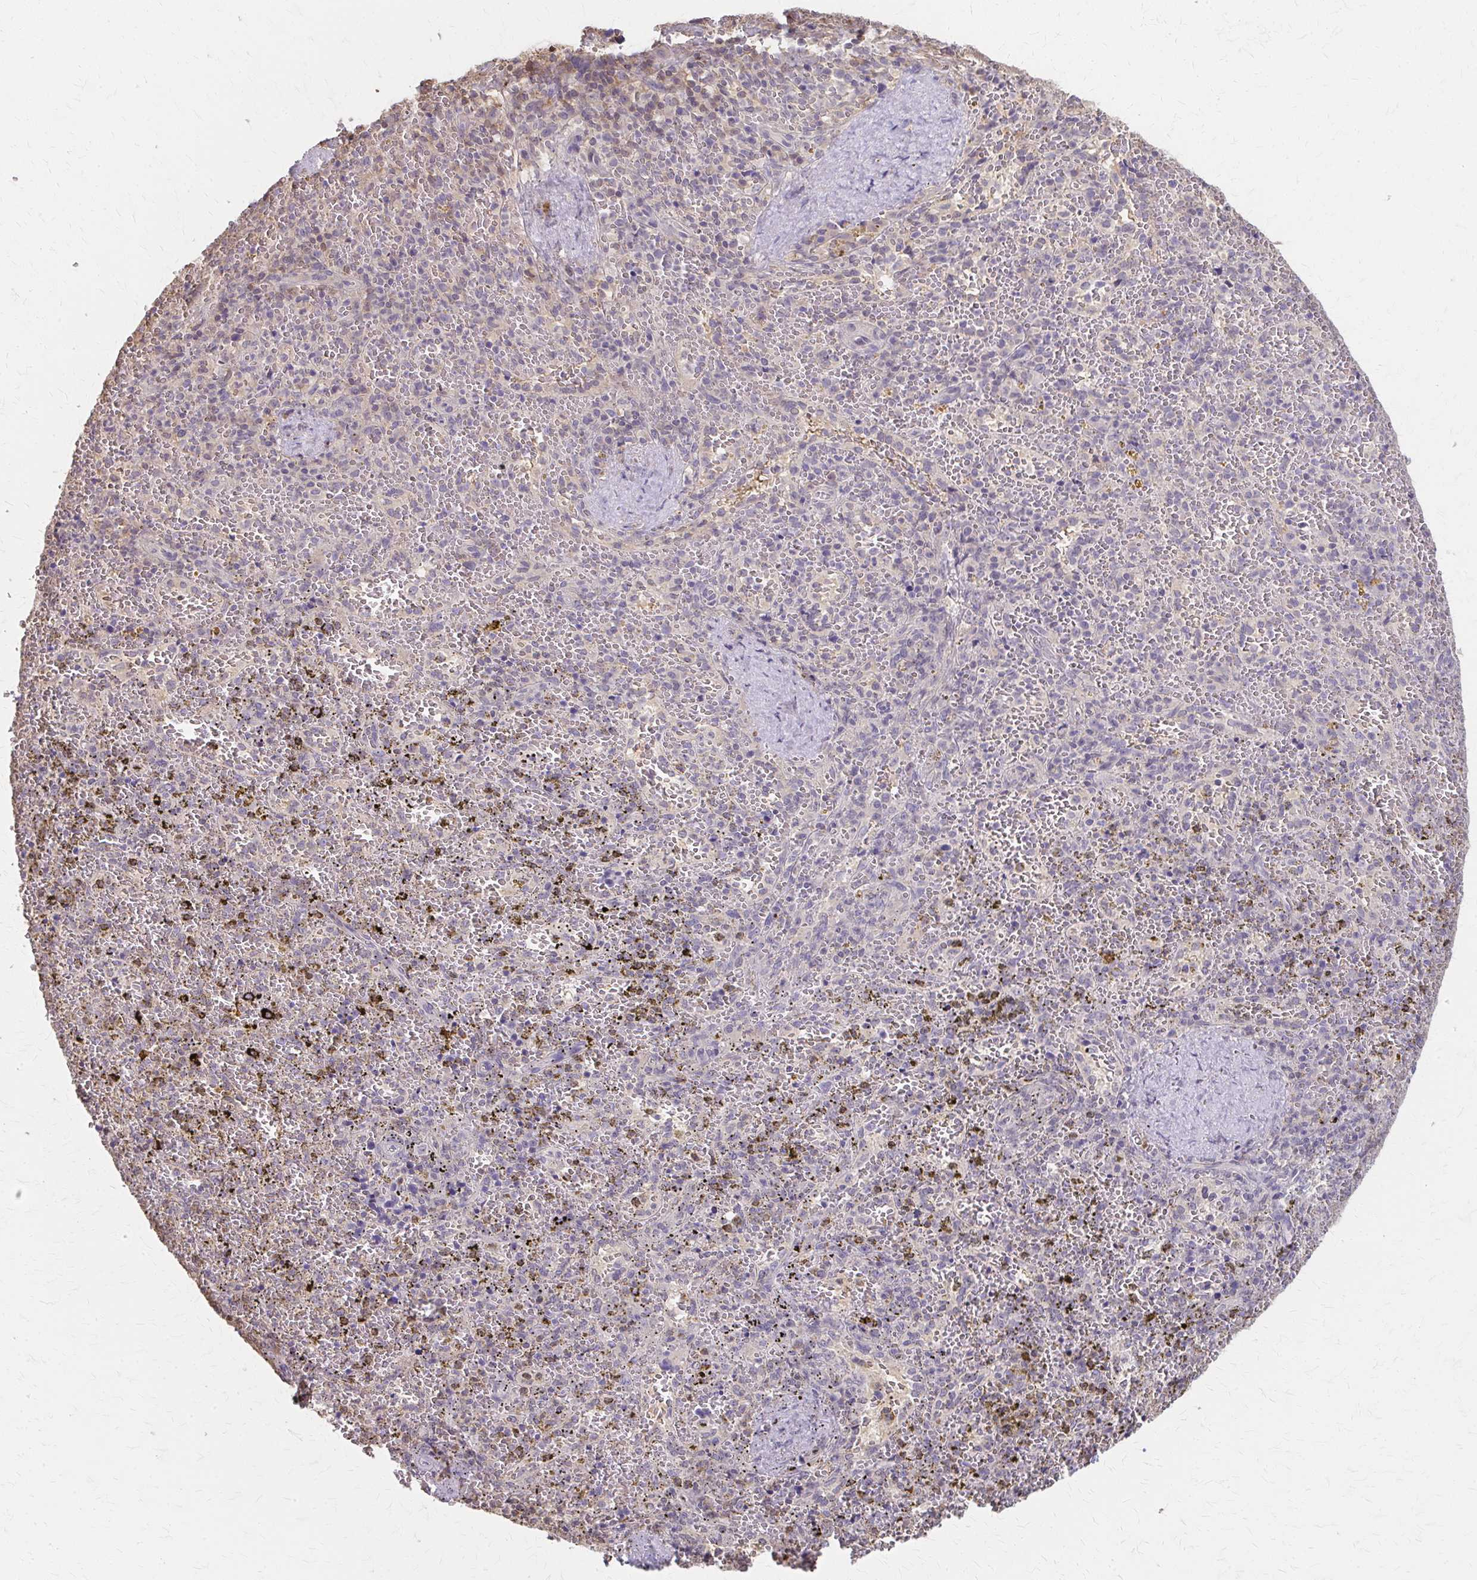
{"staining": {"intensity": "negative", "quantity": "none", "location": "none"}, "tissue": "spleen", "cell_type": "Cells in red pulp", "image_type": "normal", "snomed": [{"axis": "morphology", "description": "Normal tissue, NOS"}, {"axis": "topography", "description": "Spleen"}], "caption": "DAB immunohistochemical staining of normal spleen demonstrates no significant staining in cells in red pulp. (Brightfield microscopy of DAB IHC at high magnification).", "gene": "RABGAP1L", "patient": {"sex": "female", "age": 50}}